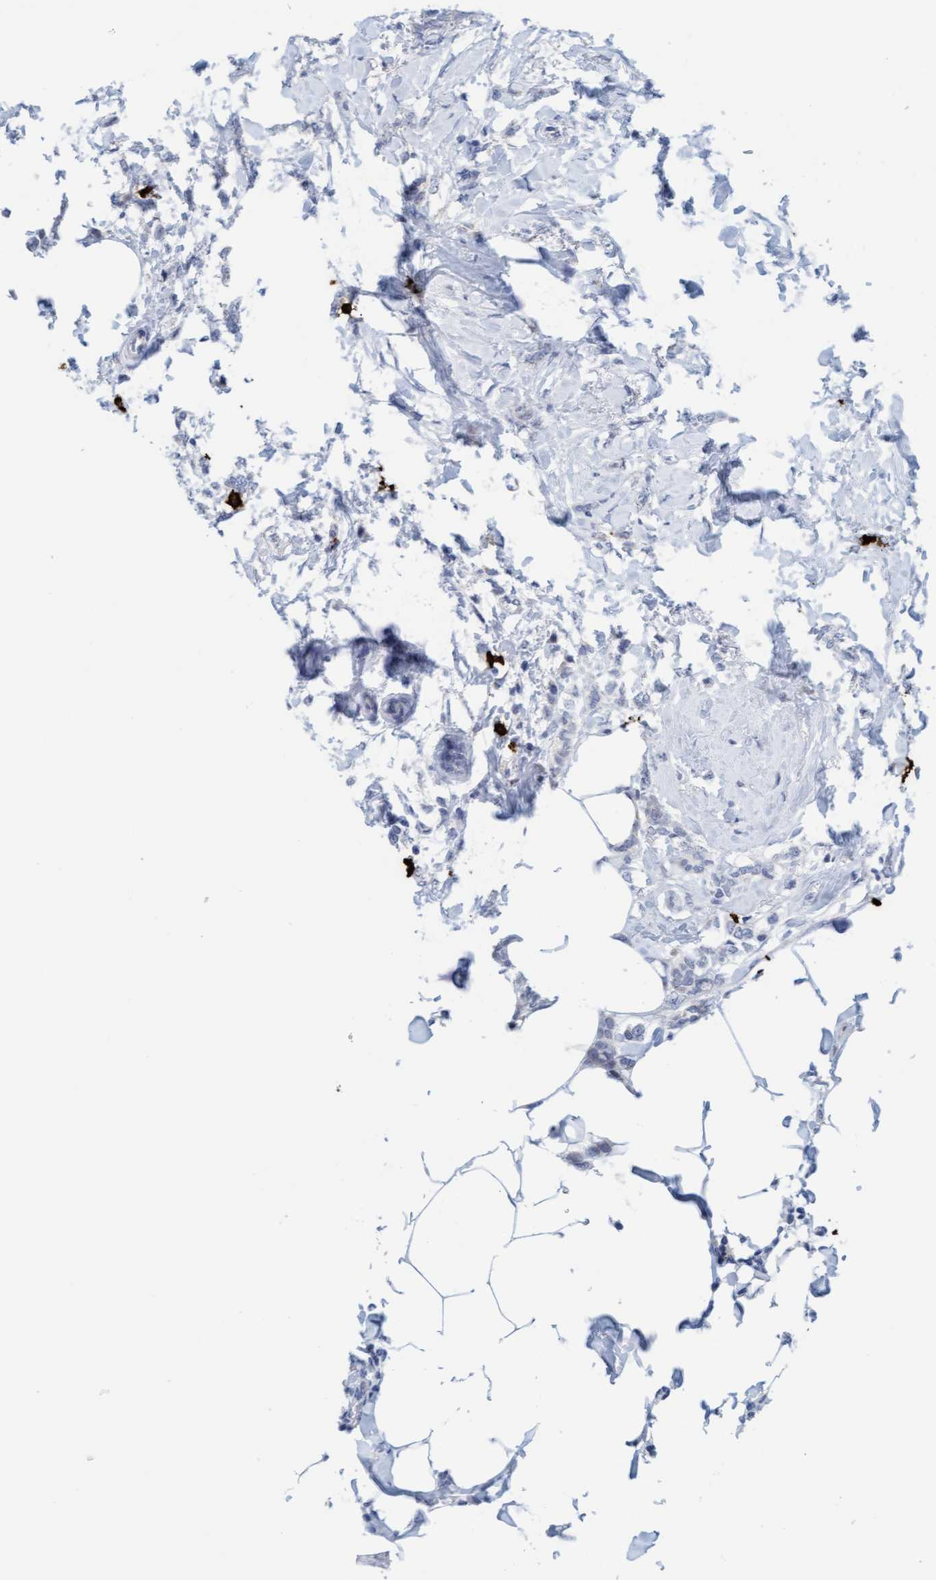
{"staining": {"intensity": "negative", "quantity": "none", "location": "none"}, "tissue": "breast cancer", "cell_type": "Tumor cells", "image_type": "cancer", "snomed": [{"axis": "morphology", "description": "Lobular carcinoma, in situ"}, {"axis": "morphology", "description": "Lobular carcinoma"}, {"axis": "topography", "description": "Breast"}], "caption": "Micrograph shows no significant protein positivity in tumor cells of lobular carcinoma (breast). (Brightfield microscopy of DAB immunohistochemistry at high magnification).", "gene": "CPA3", "patient": {"sex": "female", "age": 41}}